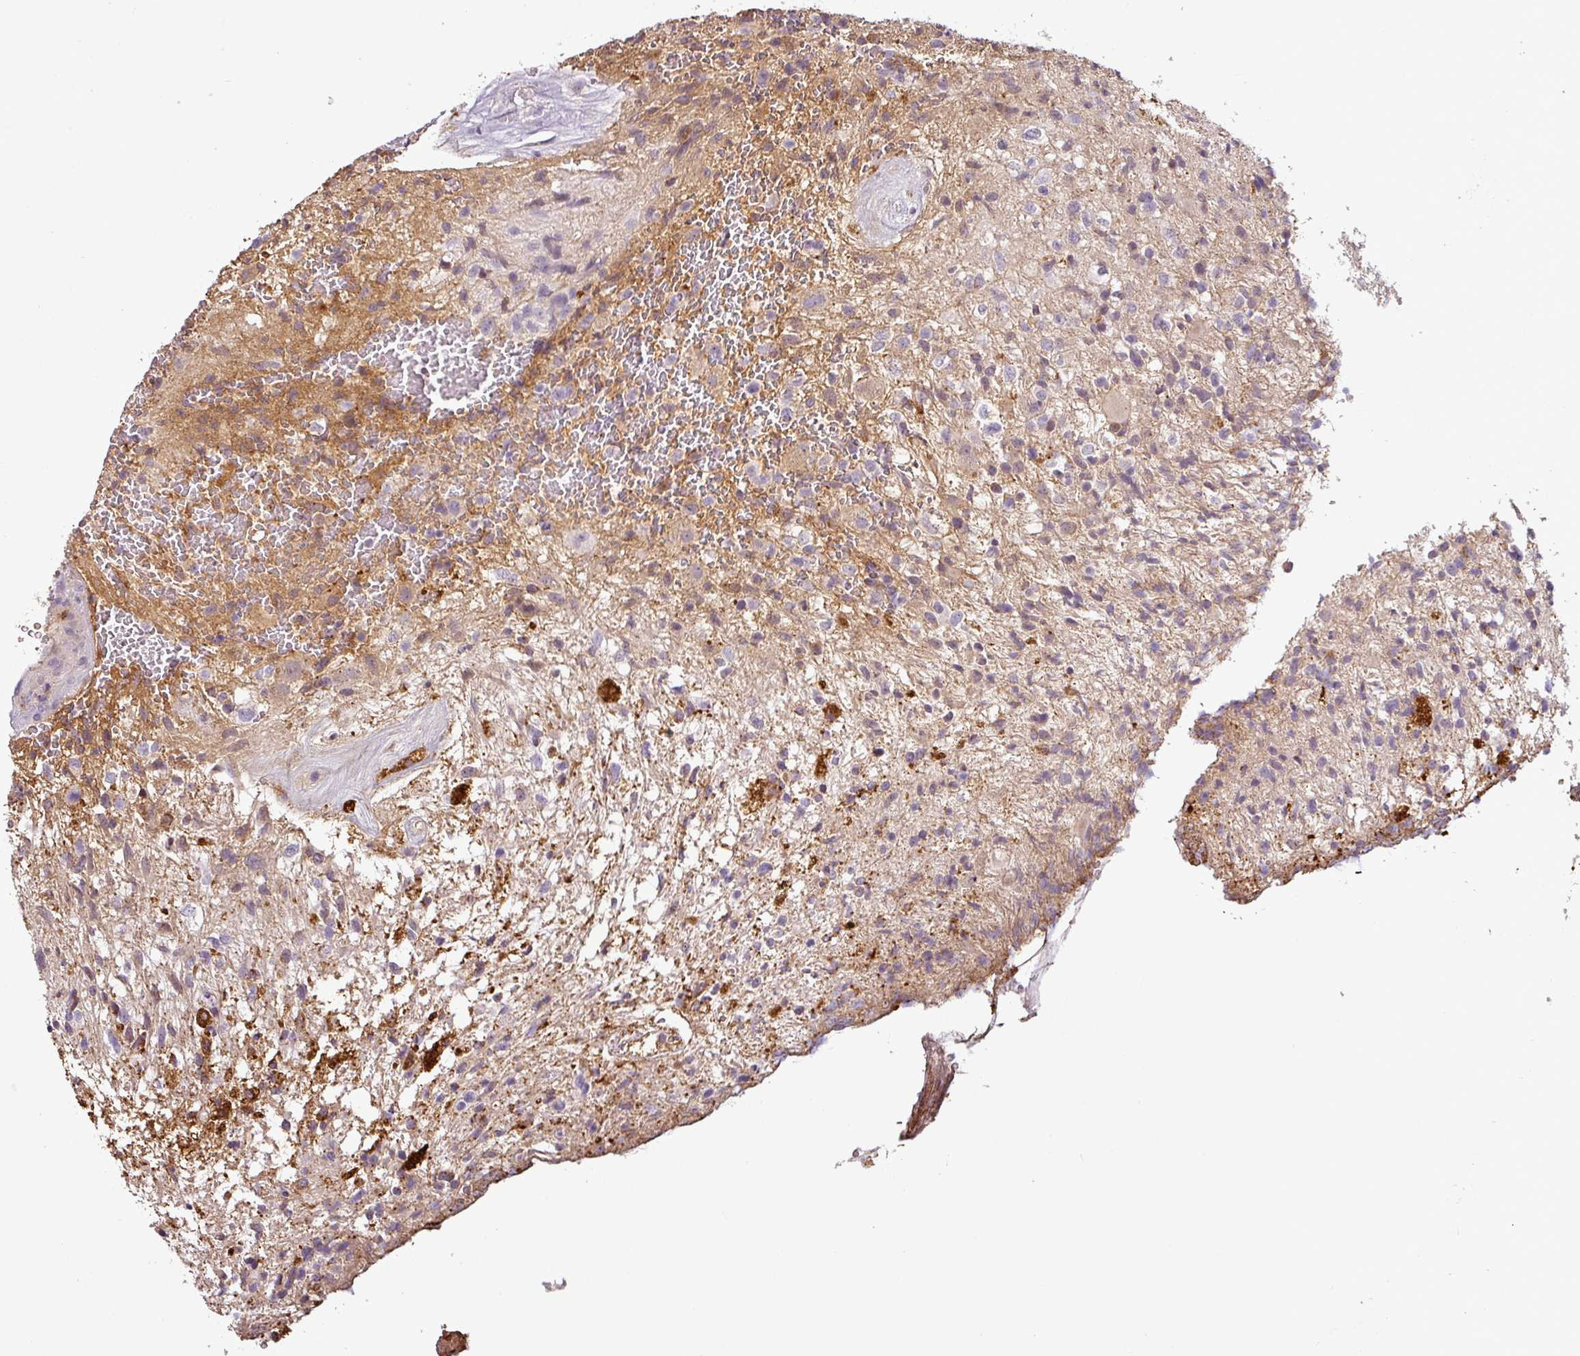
{"staining": {"intensity": "negative", "quantity": "none", "location": "none"}, "tissue": "glioma", "cell_type": "Tumor cells", "image_type": "cancer", "snomed": [{"axis": "morphology", "description": "Glioma, malignant, High grade"}, {"axis": "topography", "description": "Brain"}], "caption": "This image is of glioma stained with IHC to label a protein in brown with the nuclei are counter-stained blue. There is no positivity in tumor cells.", "gene": "APOC1", "patient": {"sex": "male", "age": 56}}